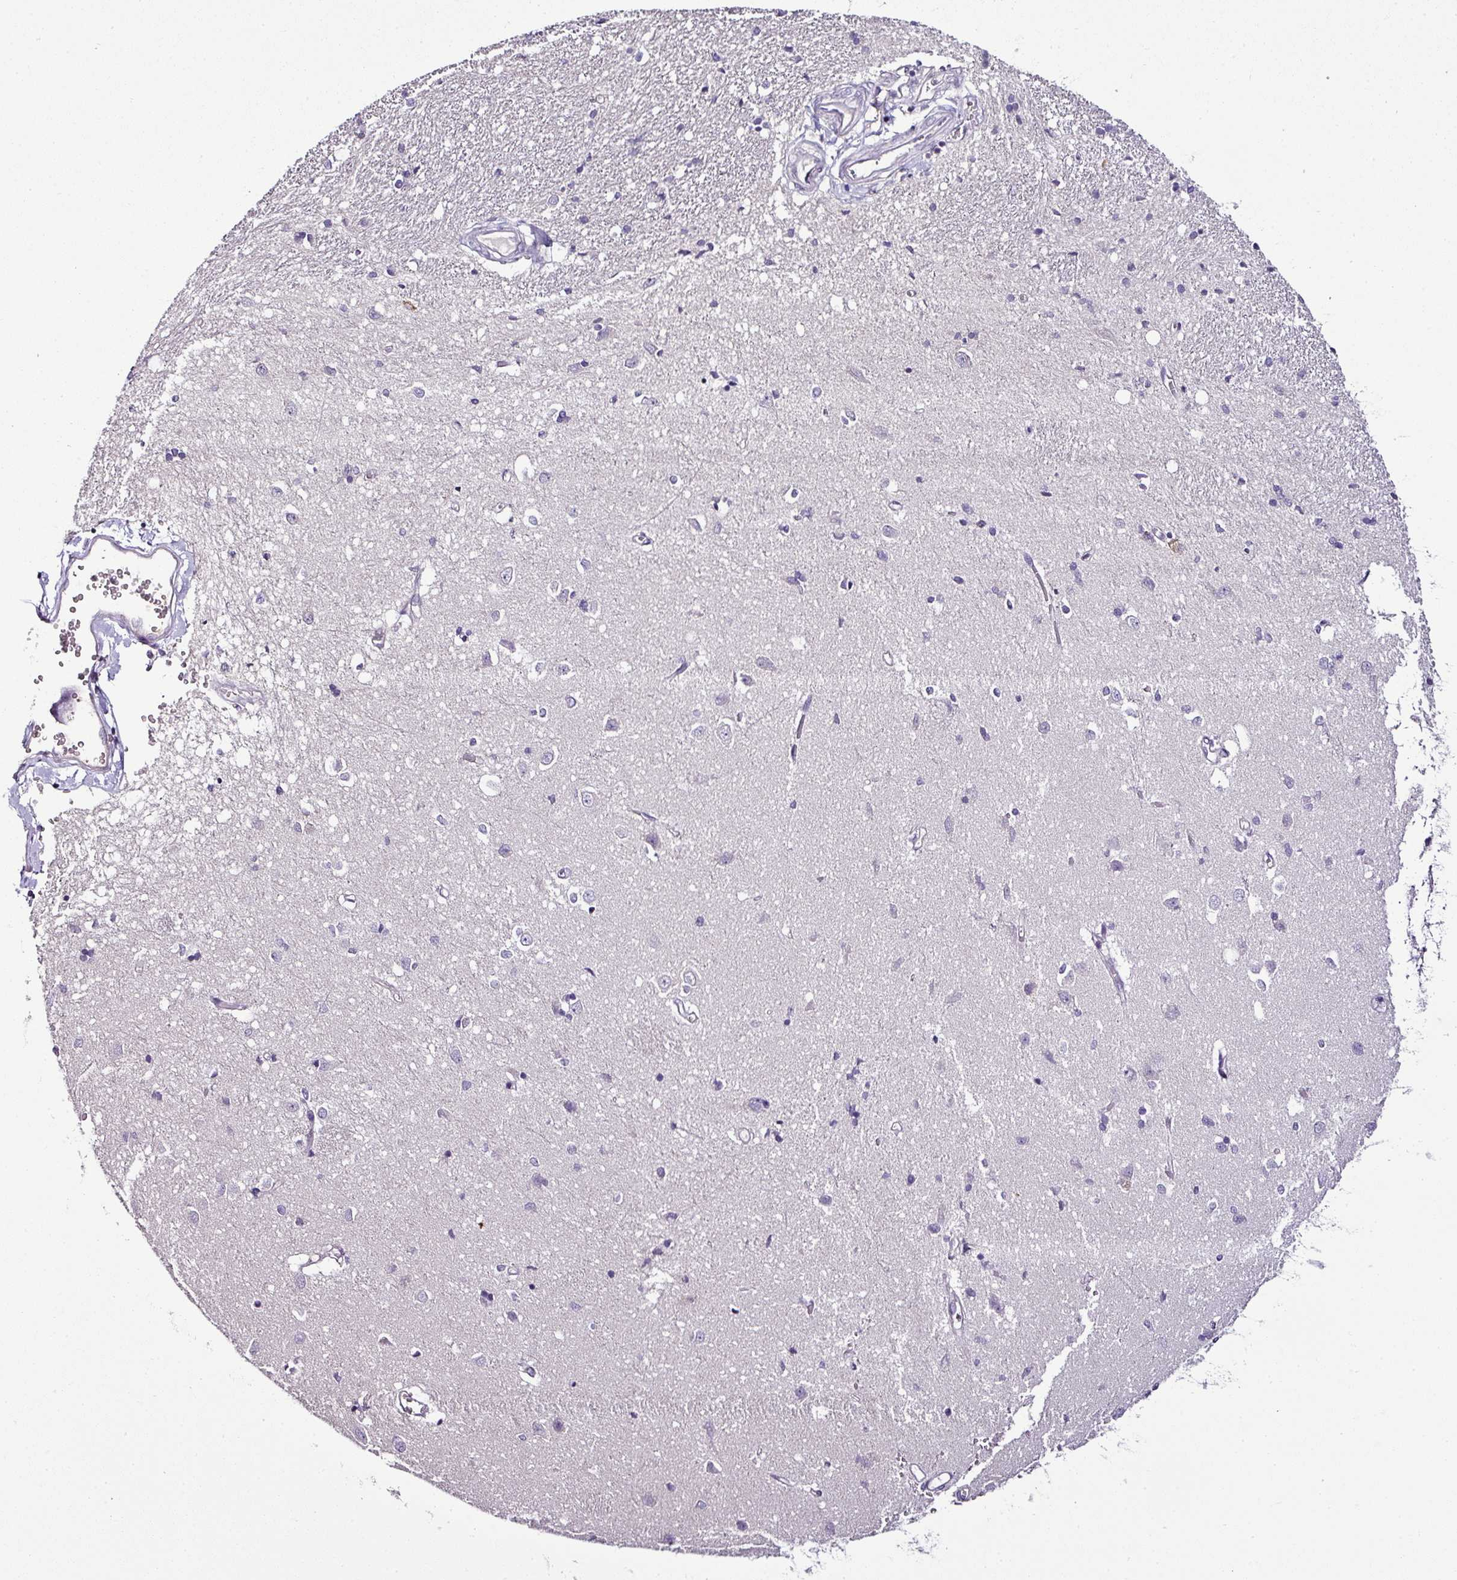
{"staining": {"intensity": "negative", "quantity": "none", "location": "none"}, "tissue": "hippocampus", "cell_type": "Glial cells", "image_type": "normal", "snomed": [{"axis": "morphology", "description": "Normal tissue, NOS"}, {"axis": "topography", "description": "Hippocampus"}], "caption": "Glial cells are negative for brown protein staining in unremarkable hippocampus. (DAB (3,3'-diaminobenzidine) immunohistochemistry, high magnification).", "gene": "TEX30", "patient": {"sex": "female", "age": 64}}